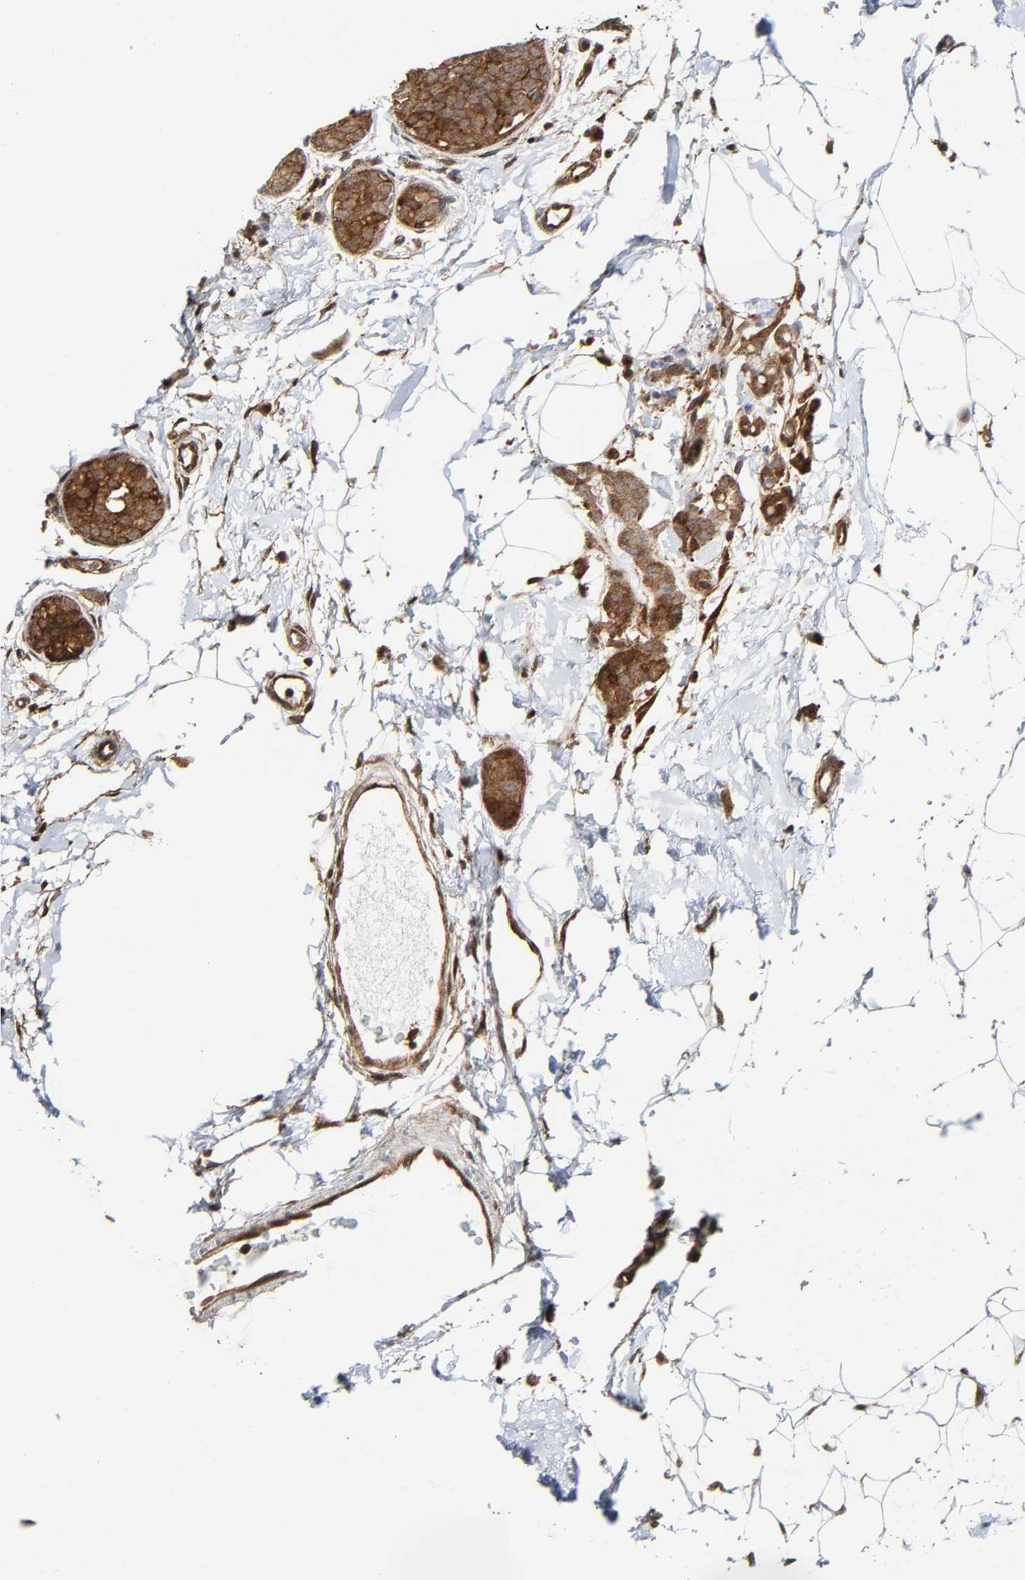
{"staining": {"intensity": "moderate", "quantity": ">75%", "location": "cytoplasmic/membranous"}, "tissue": "breast cancer", "cell_type": "Tumor cells", "image_type": "cancer", "snomed": [{"axis": "morphology", "description": "Lobular carcinoma, in situ"}, {"axis": "morphology", "description": "Lobular carcinoma"}, {"axis": "topography", "description": "Breast"}], "caption": "Immunohistochemistry photomicrograph of lobular carcinoma in situ (breast) stained for a protein (brown), which exhibits medium levels of moderate cytoplasmic/membranous staining in approximately >75% of tumor cells.", "gene": "MAPK1", "patient": {"sex": "female", "age": 41}}